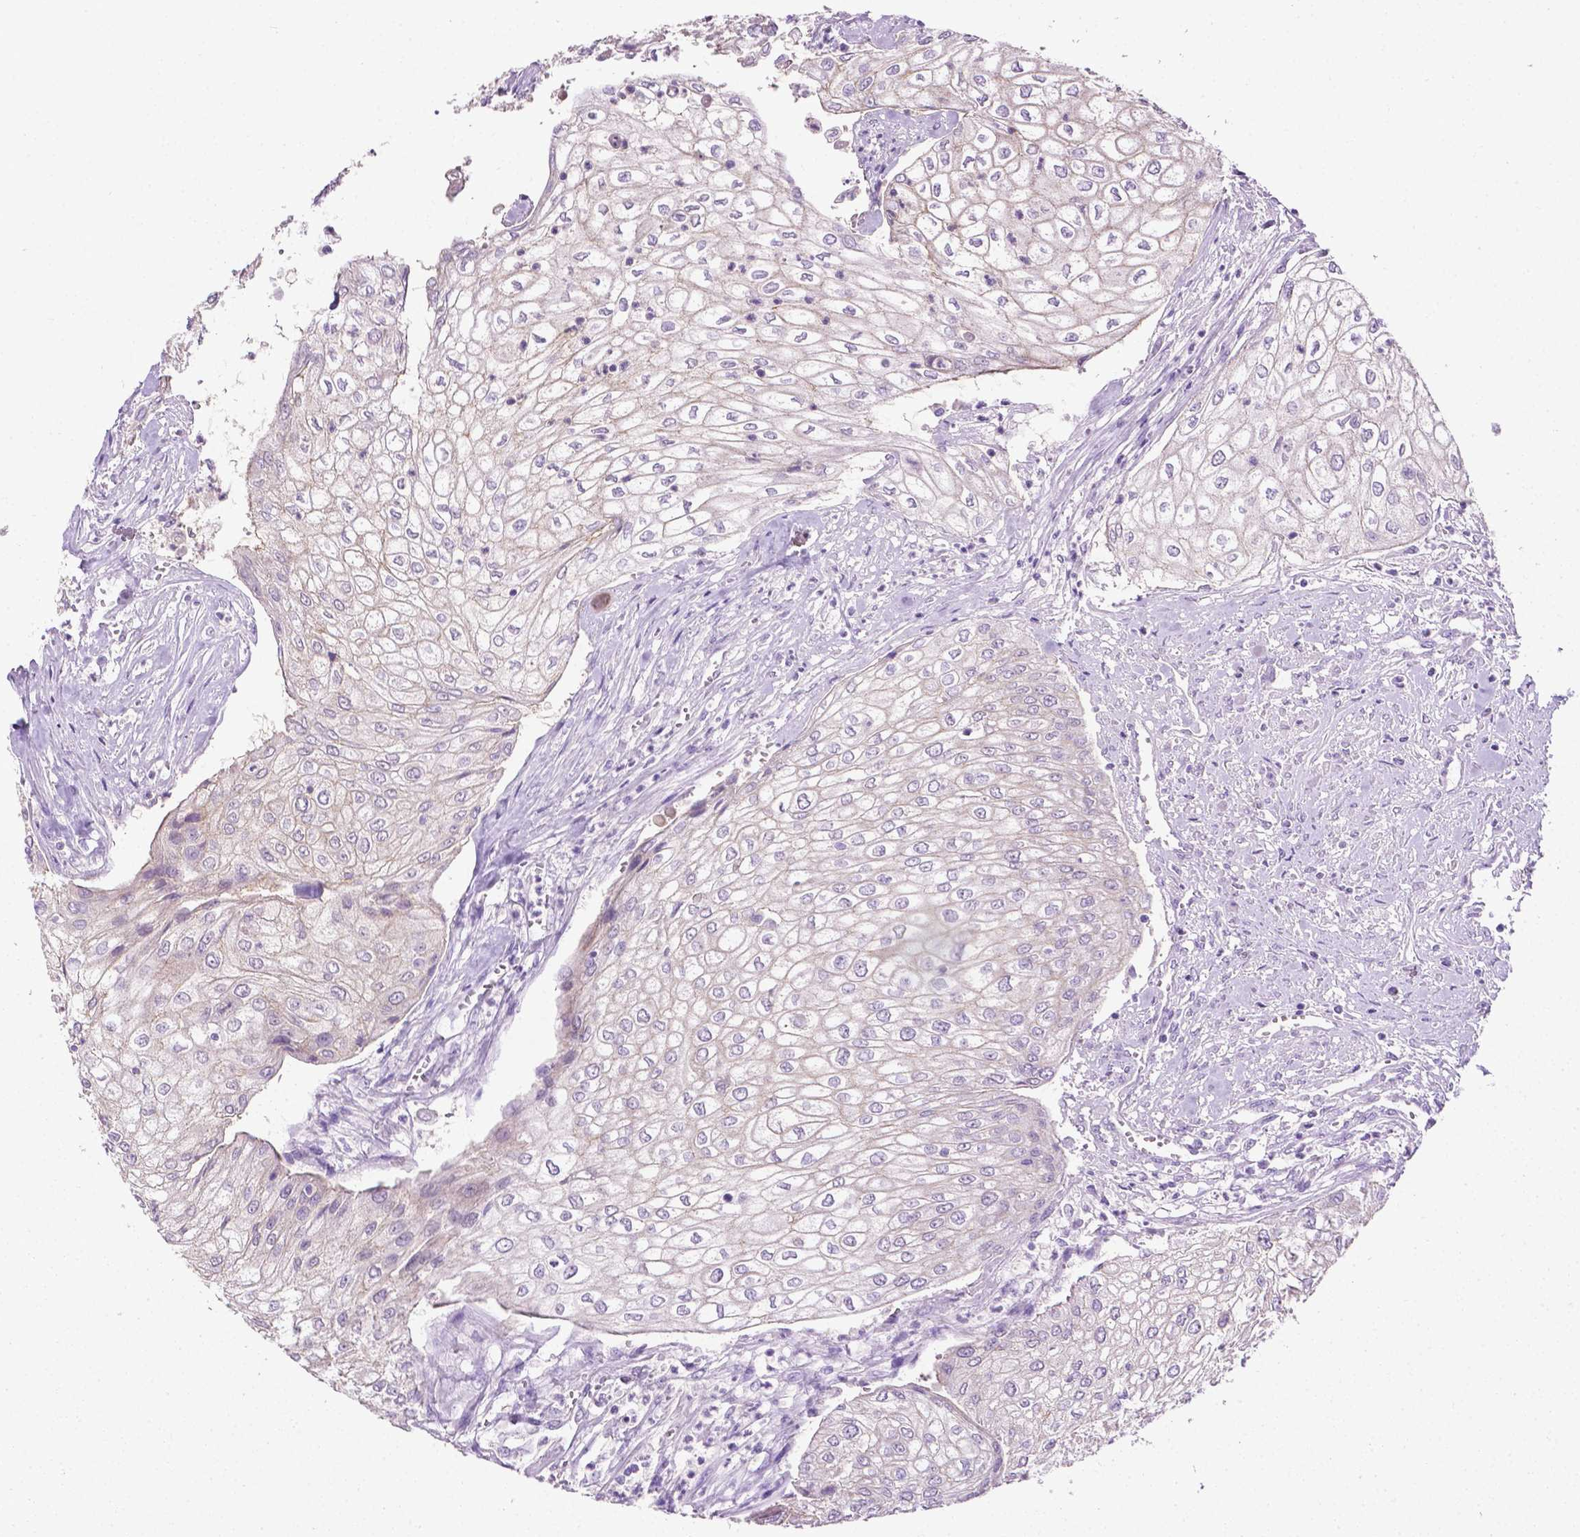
{"staining": {"intensity": "negative", "quantity": "none", "location": "none"}, "tissue": "urothelial cancer", "cell_type": "Tumor cells", "image_type": "cancer", "snomed": [{"axis": "morphology", "description": "Urothelial carcinoma, High grade"}, {"axis": "topography", "description": "Urinary bladder"}], "caption": "DAB immunohistochemical staining of urothelial cancer displays no significant staining in tumor cells. Brightfield microscopy of IHC stained with DAB (brown) and hematoxylin (blue), captured at high magnification.", "gene": "TACSTD2", "patient": {"sex": "male", "age": 62}}